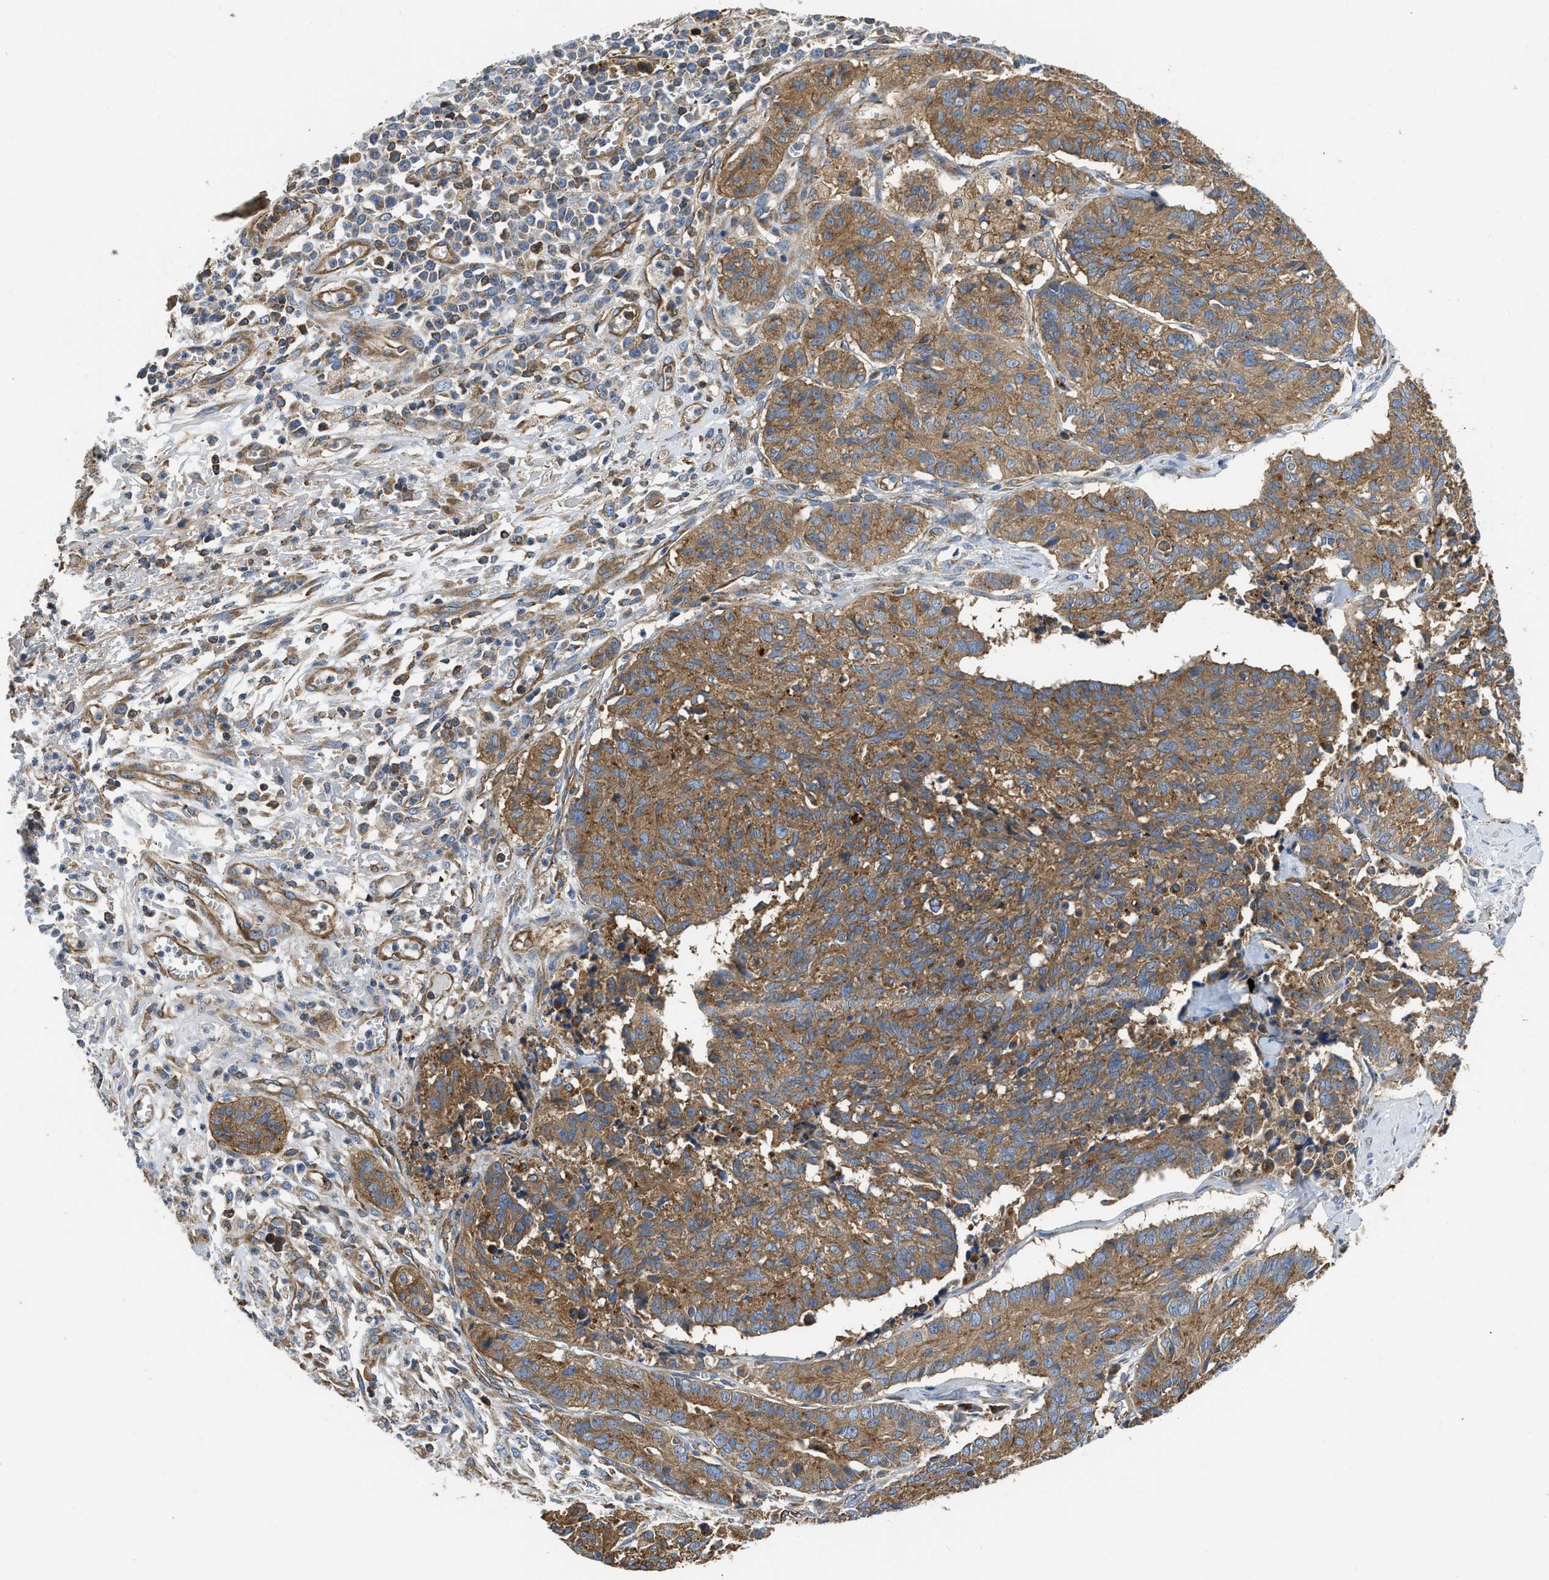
{"staining": {"intensity": "moderate", "quantity": ">75%", "location": "cytoplasmic/membranous"}, "tissue": "cervical cancer", "cell_type": "Tumor cells", "image_type": "cancer", "snomed": [{"axis": "morphology", "description": "Squamous cell carcinoma, NOS"}, {"axis": "topography", "description": "Cervix"}], "caption": "This photomicrograph reveals immunohistochemistry staining of cervical squamous cell carcinoma, with medium moderate cytoplasmic/membranous positivity in about >75% of tumor cells.", "gene": "FLNB", "patient": {"sex": "female", "age": 35}}